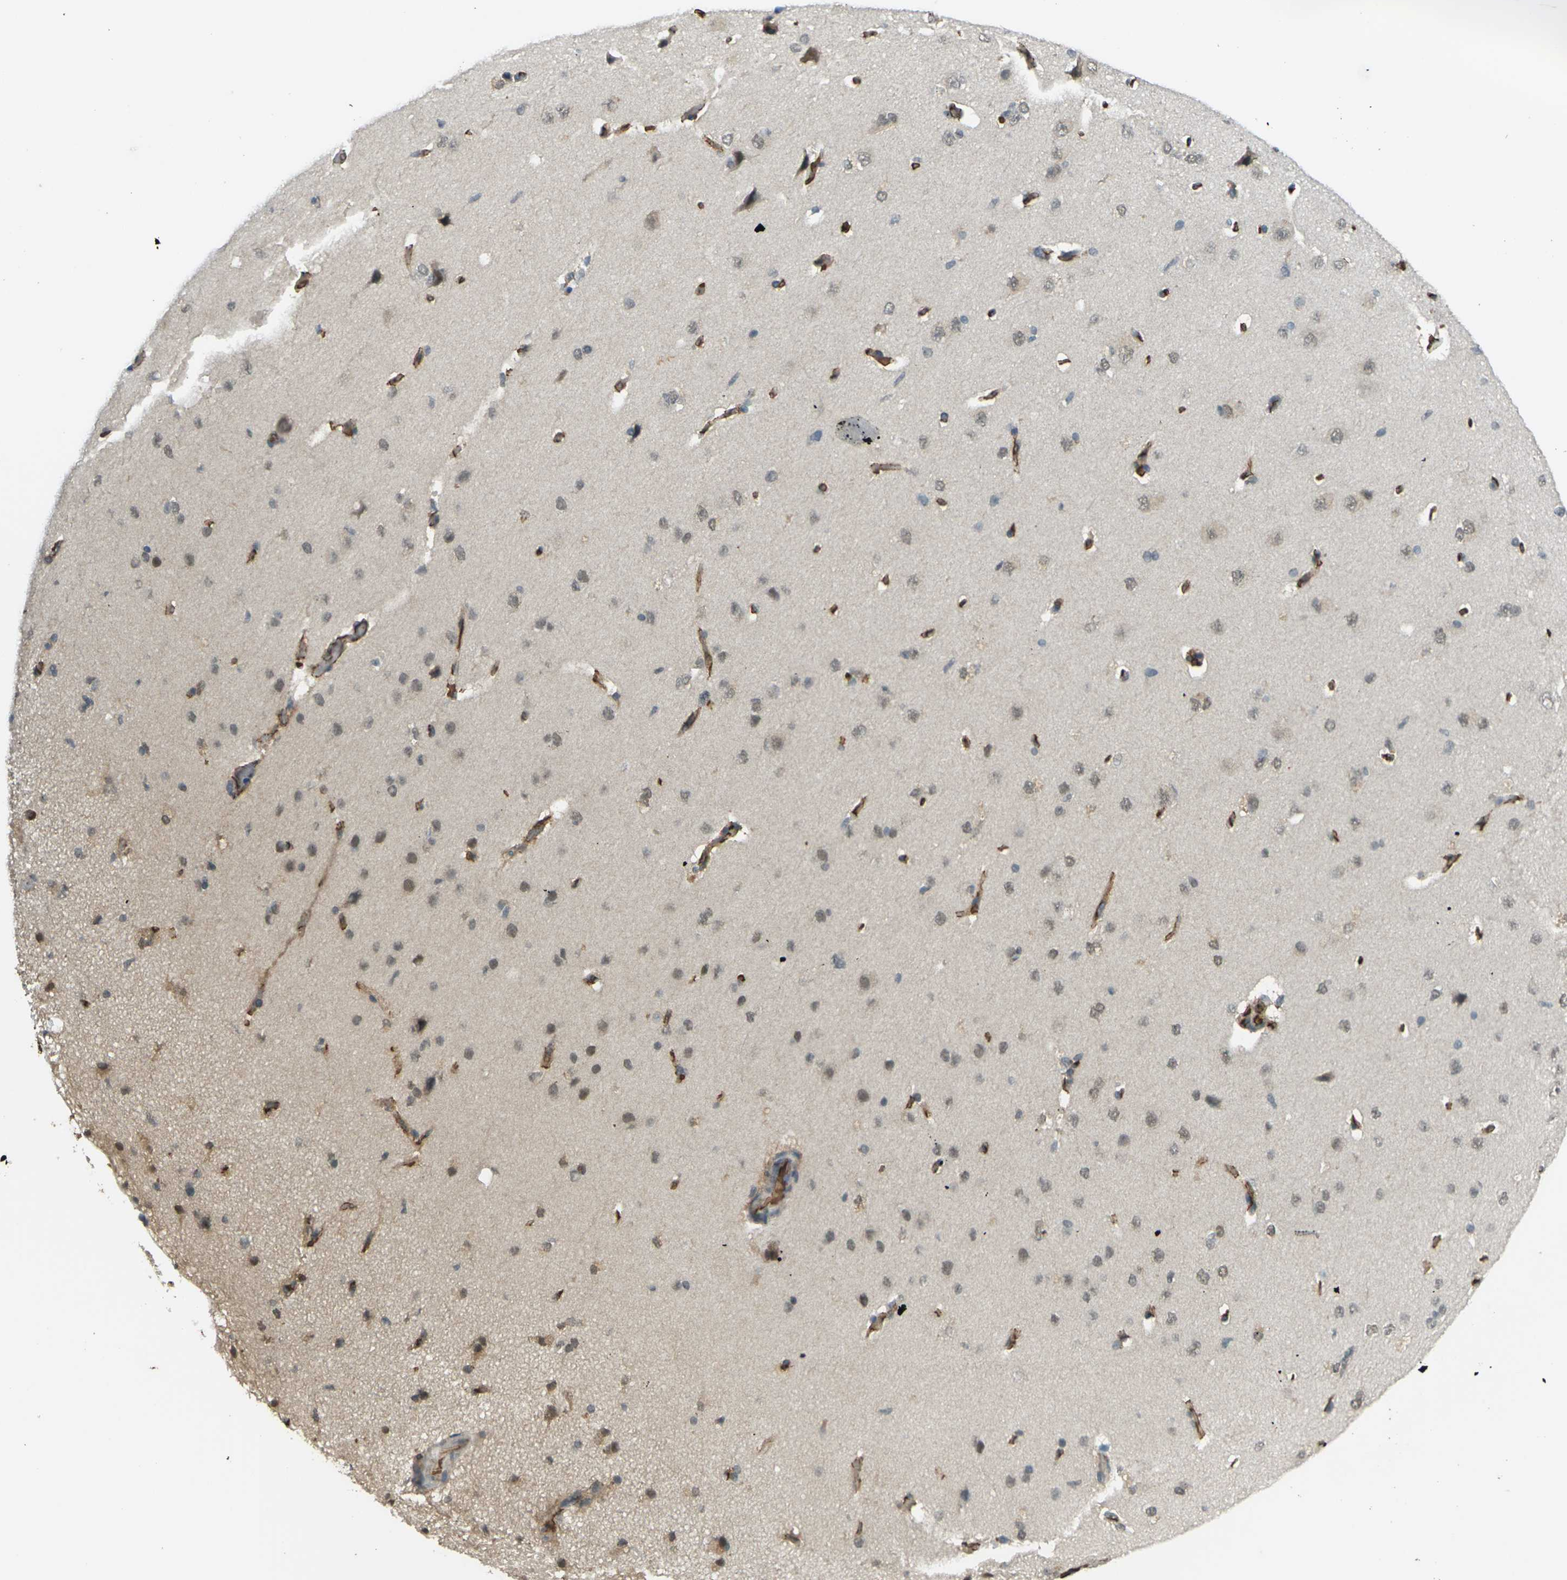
{"staining": {"intensity": "strong", "quantity": ">75%", "location": "cytoplasmic/membranous"}, "tissue": "cerebral cortex", "cell_type": "Endothelial cells", "image_type": "normal", "snomed": [{"axis": "morphology", "description": "Normal tissue, NOS"}, {"axis": "topography", "description": "Cerebral cortex"}], "caption": "This image displays immunohistochemistry (IHC) staining of unremarkable cerebral cortex, with high strong cytoplasmic/membranous positivity in about >75% of endothelial cells.", "gene": "CYP1B1", "patient": {"sex": "male", "age": 62}}